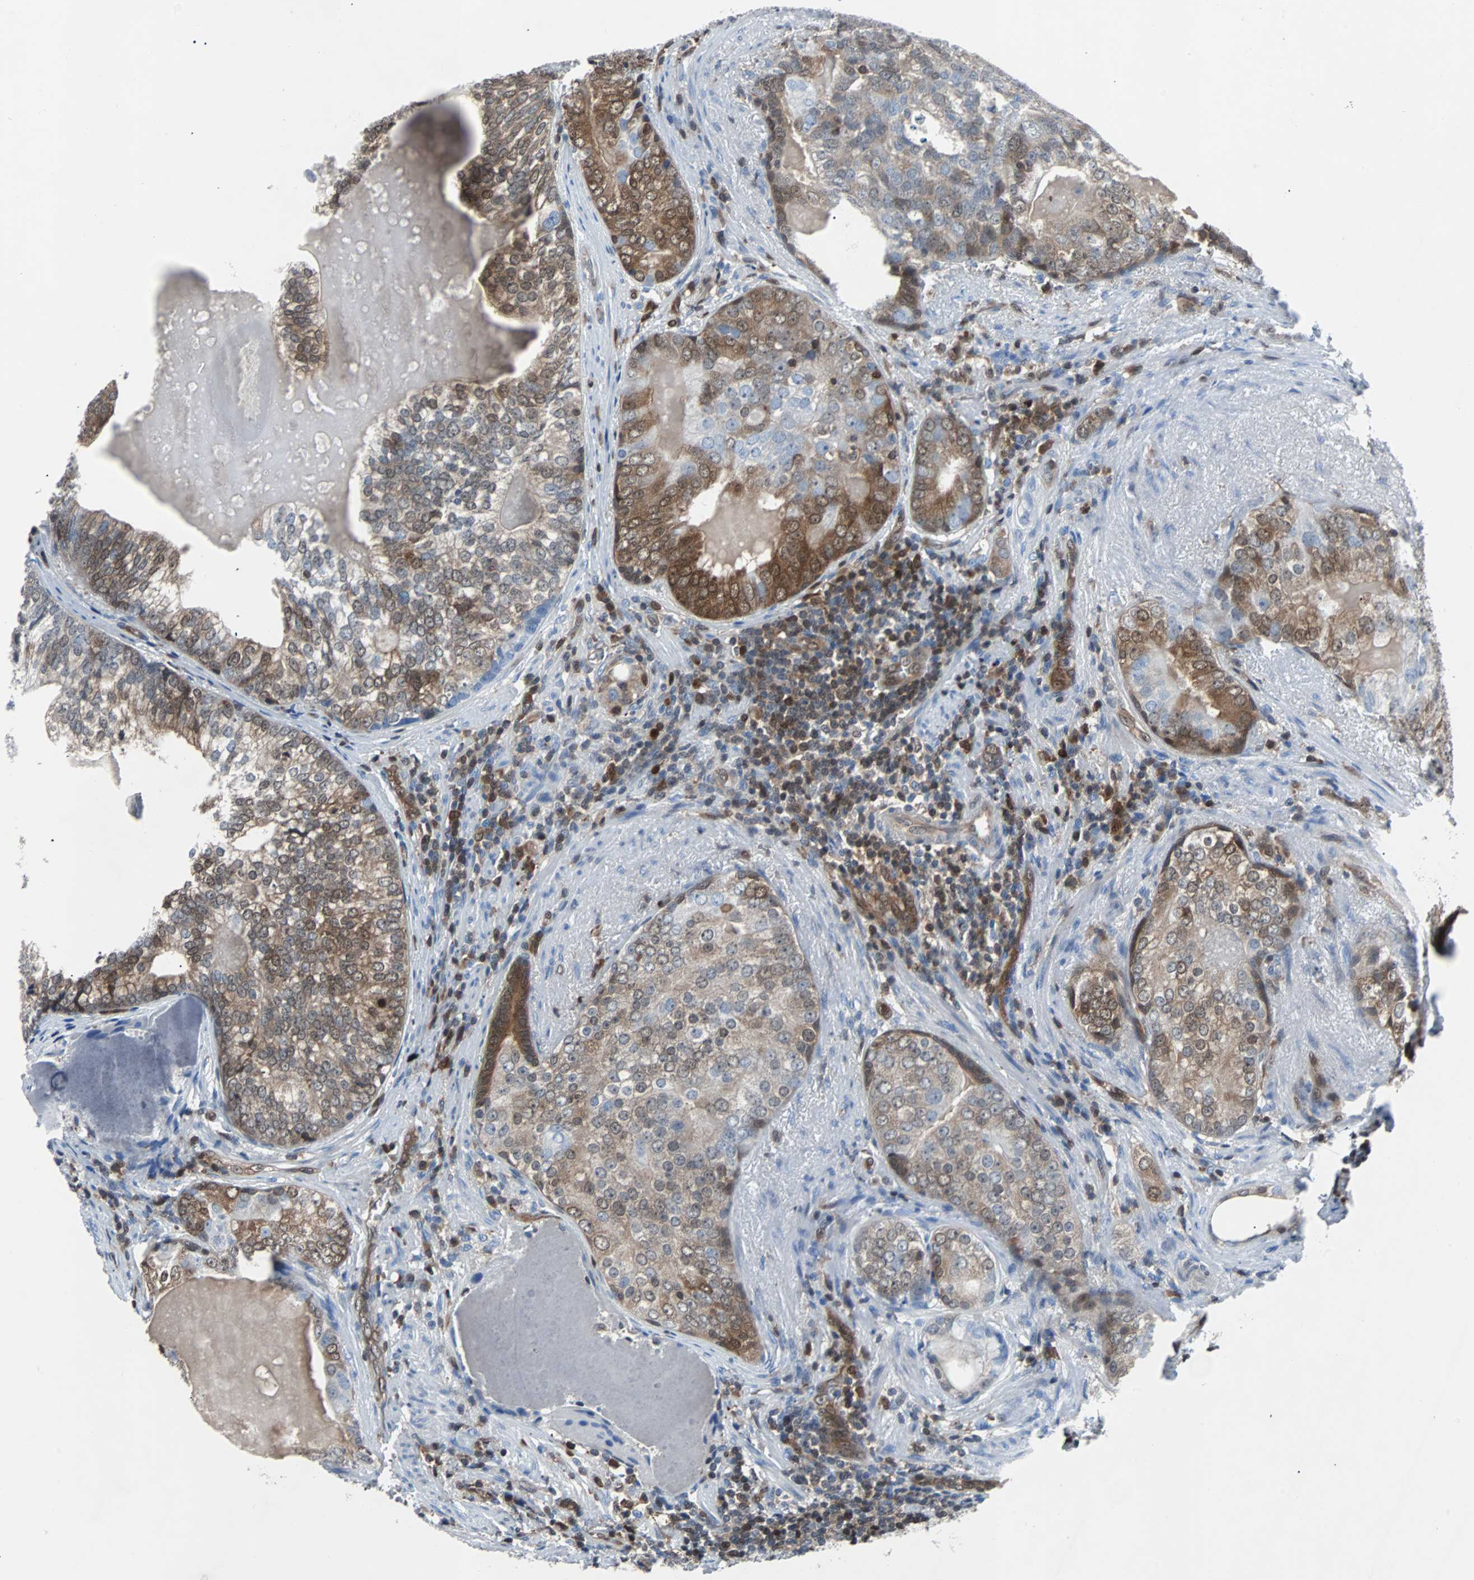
{"staining": {"intensity": "moderate", "quantity": ">75%", "location": "cytoplasmic/membranous,nuclear"}, "tissue": "prostate cancer", "cell_type": "Tumor cells", "image_type": "cancer", "snomed": [{"axis": "morphology", "description": "Adenocarcinoma, High grade"}, {"axis": "topography", "description": "Prostate"}], "caption": "Prostate high-grade adenocarcinoma stained with immunohistochemistry (IHC) shows moderate cytoplasmic/membranous and nuclear positivity in approximately >75% of tumor cells. The staining was performed using DAB, with brown indicating positive protein expression. Nuclei are stained blue with hematoxylin.", "gene": "MAP2K6", "patient": {"sex": "male", "age": 66}}